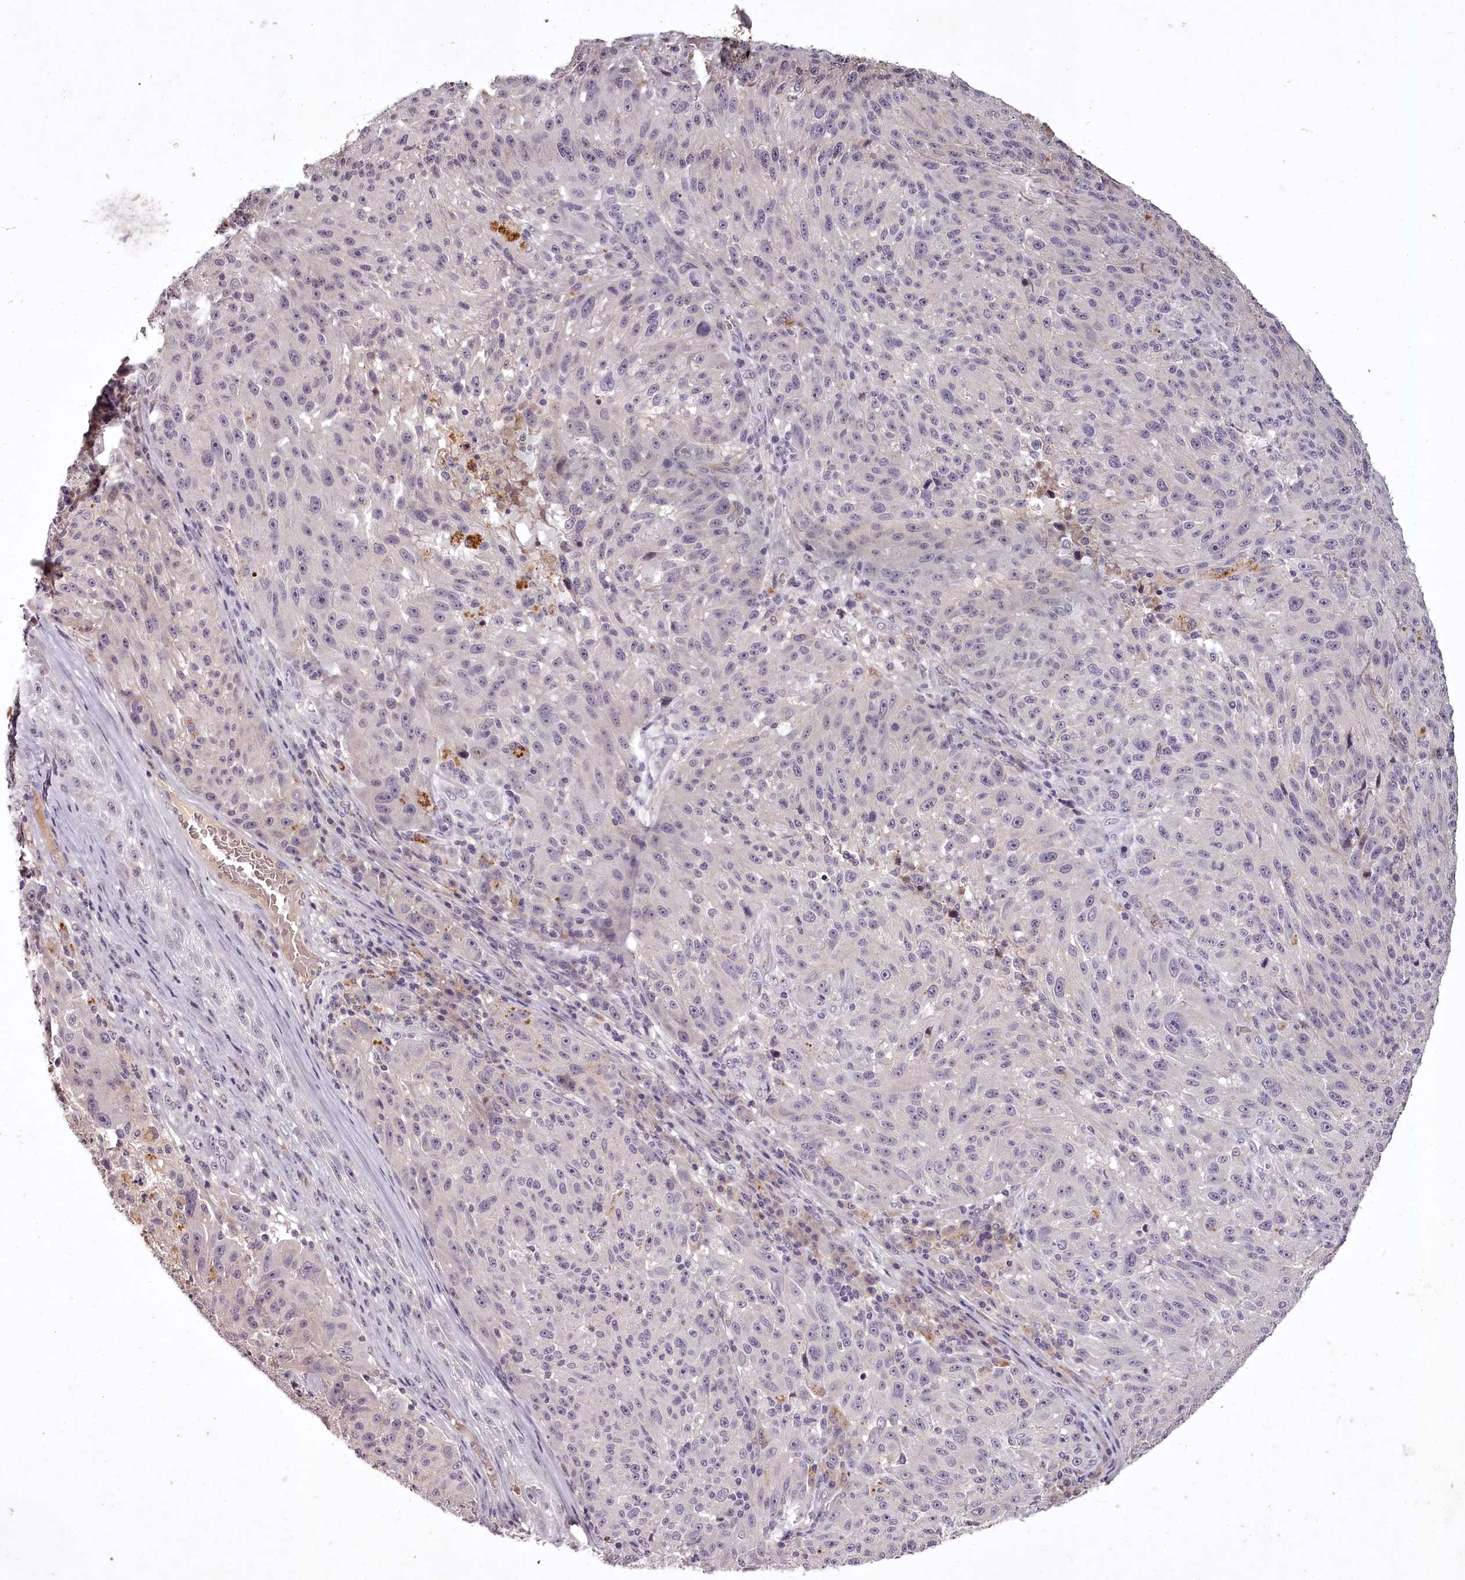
{"staining": {"intensity": "negative", "quantity": "none", "location": "none"}, "tissue": "melanoma", "cell_type": "Tumor cells", "image_type": "cancer", "snomed": [{"axis": "morphology", "description": "Malignant melanoma, NOS"}, {"axis": "topography", "description": "Skin"}], "caption": "Human malignant melanoma stained for a protein using immunohistochemistry displays no expression in tumor cells.", "gene": "RBMXL2", "patient": {"sex": "male", "age": 53}}